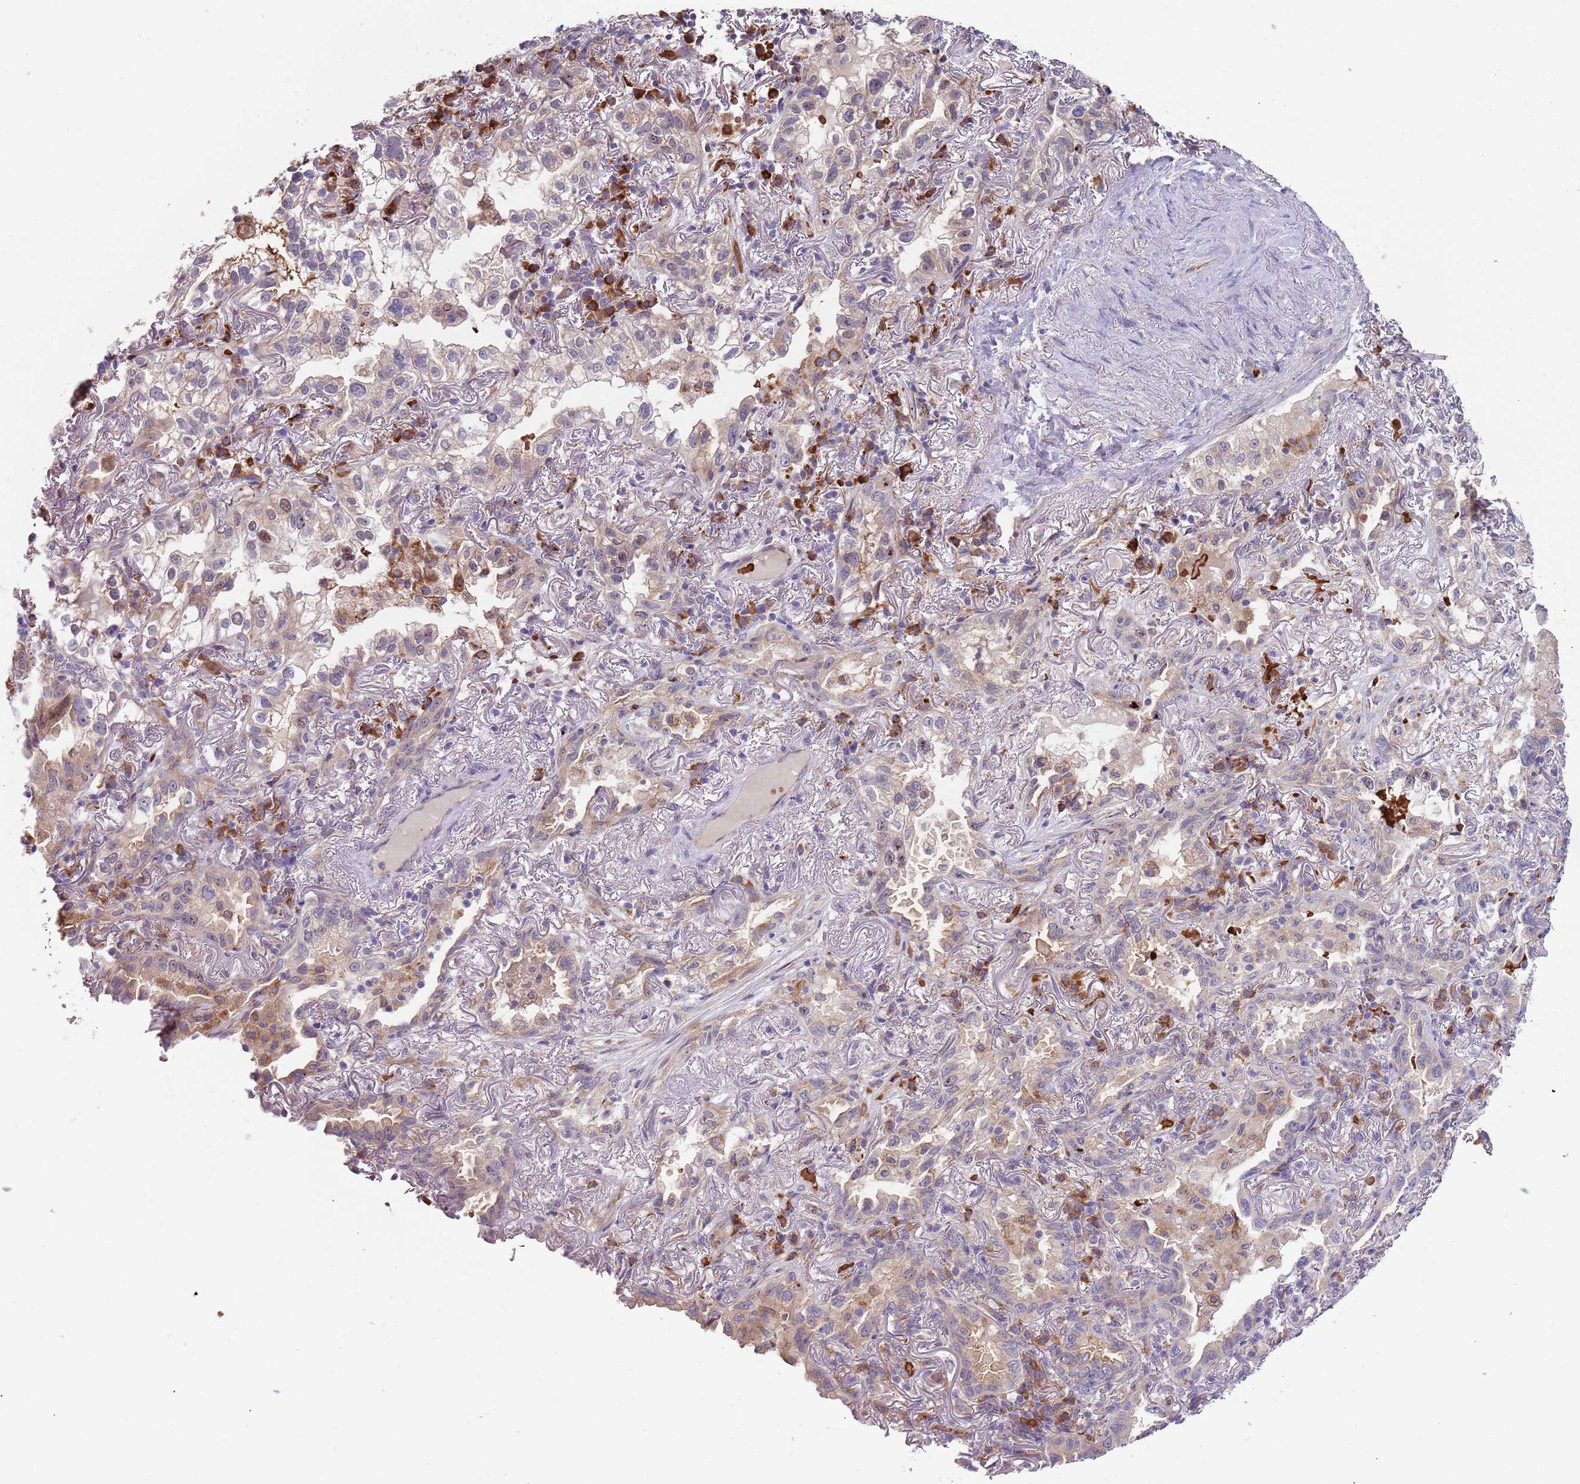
{"staining": {"intensity": "weak", "quantity": "25%-75%", "location": "cytoplasmic/membranous"}, "tissue": "lung cancer", "cell_type": "Tumor cells", "image_type": "cancer", "snomed": [{"axis": "morphology", "description": "Adenocarcinoma, NOS"}, {"axis": "topography", "description": "Lung"}], "caption": "IHC of human lung cancer (adenocarcinoma) shows low levels of weak cytoplasmic/membranous staining in about 25%-75% of tumor cells.", "gene": "VWCE", "patient": {"sex": "female", "age": 69}}